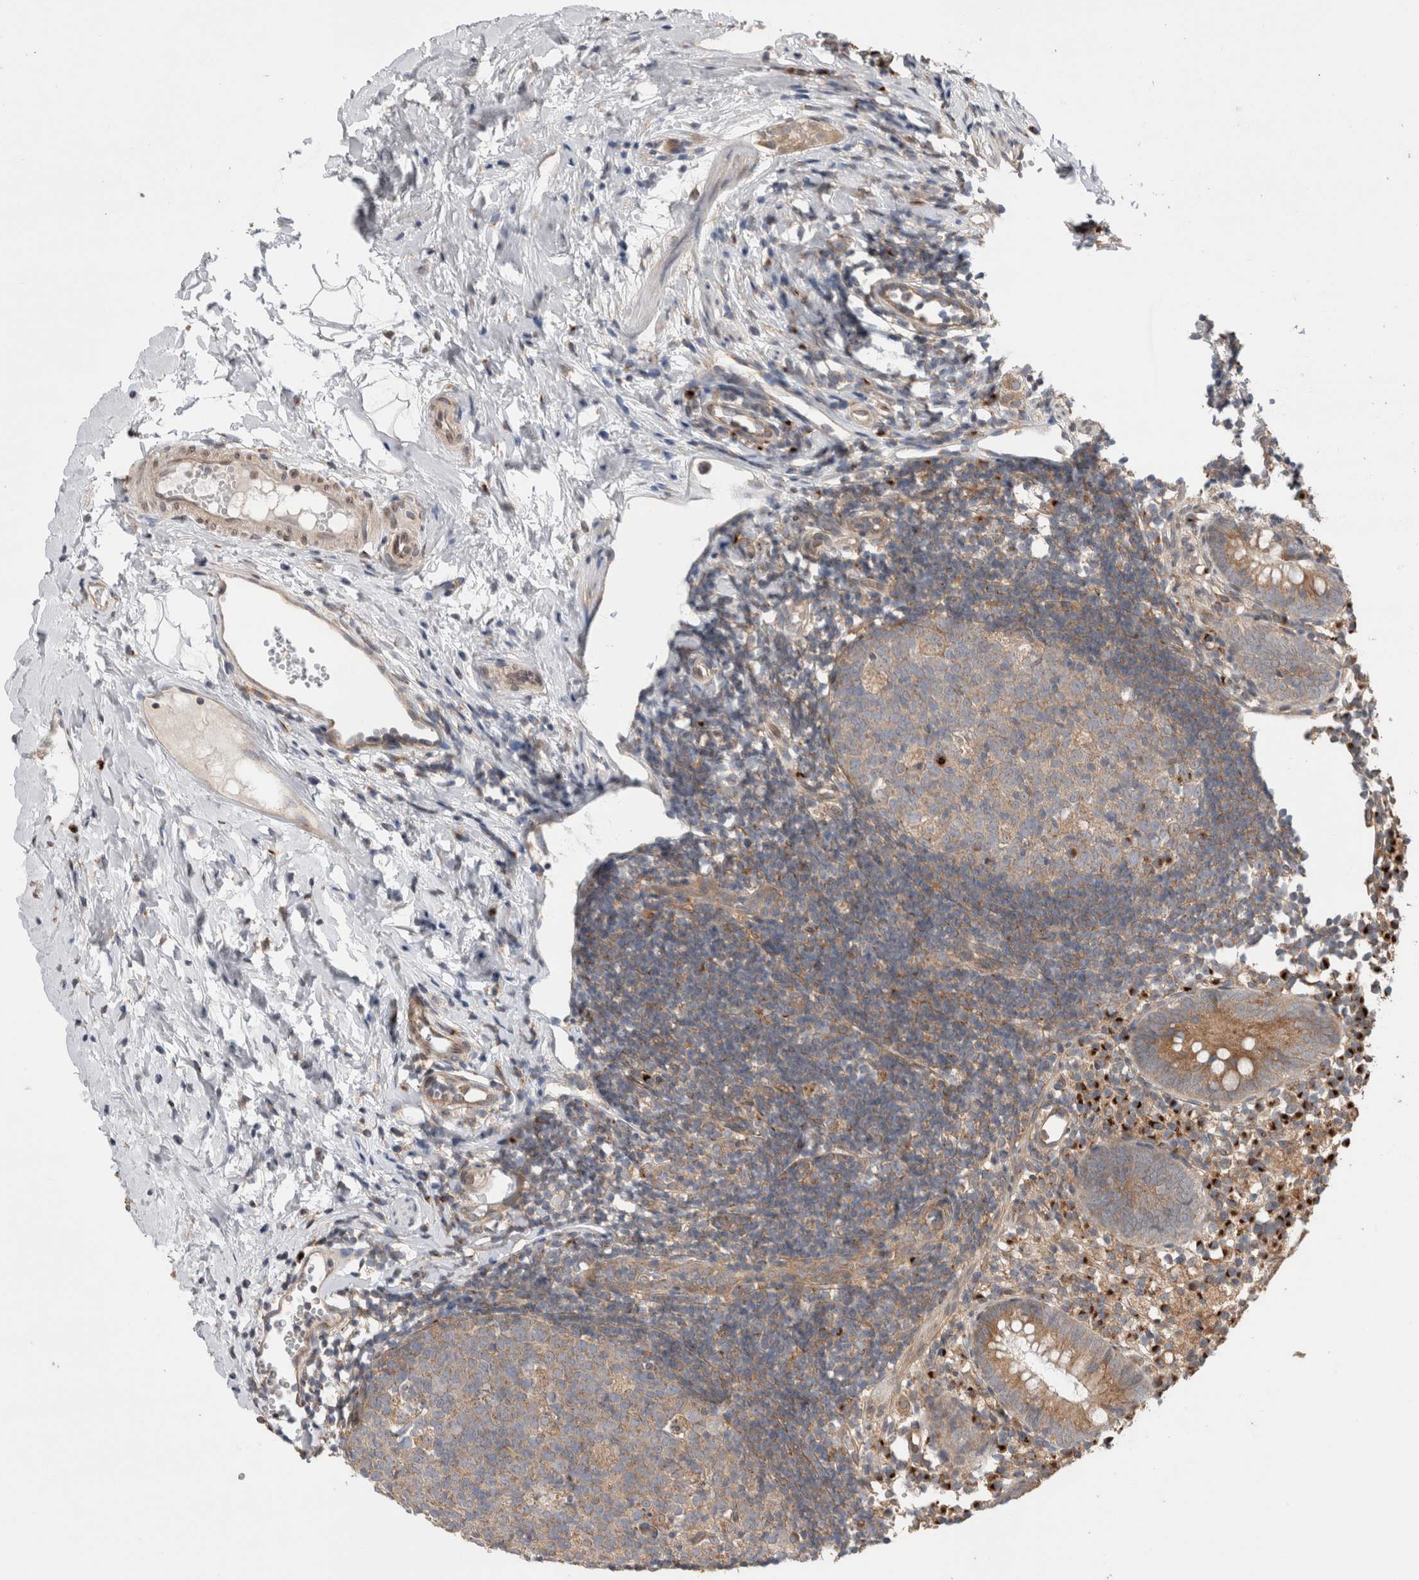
{"staining": {"intensity": "moderate", "quantity": ">75%", "location": "cytoplasmic/membranous"}, "tissue": "appendix", "cell_type": "Glandular cells", "image_type": "normal", "snomed": [{"axis": "morphology", "description": "Normal tissue, NOS"}, {"axis": "topography", "description": "Appendix"}], "caption": "Normal appendix shows moderate cytoplasmic/membranous positivity in approximately >75% of glandular cells, visualized by immunohistochemistry. Using DAB (brown) and hematoxylin (blue) stains, captured at high magnification using brightfield microscopy.", "gene": "TRIM5", "patient": {"sex": "female", "age": 20}}